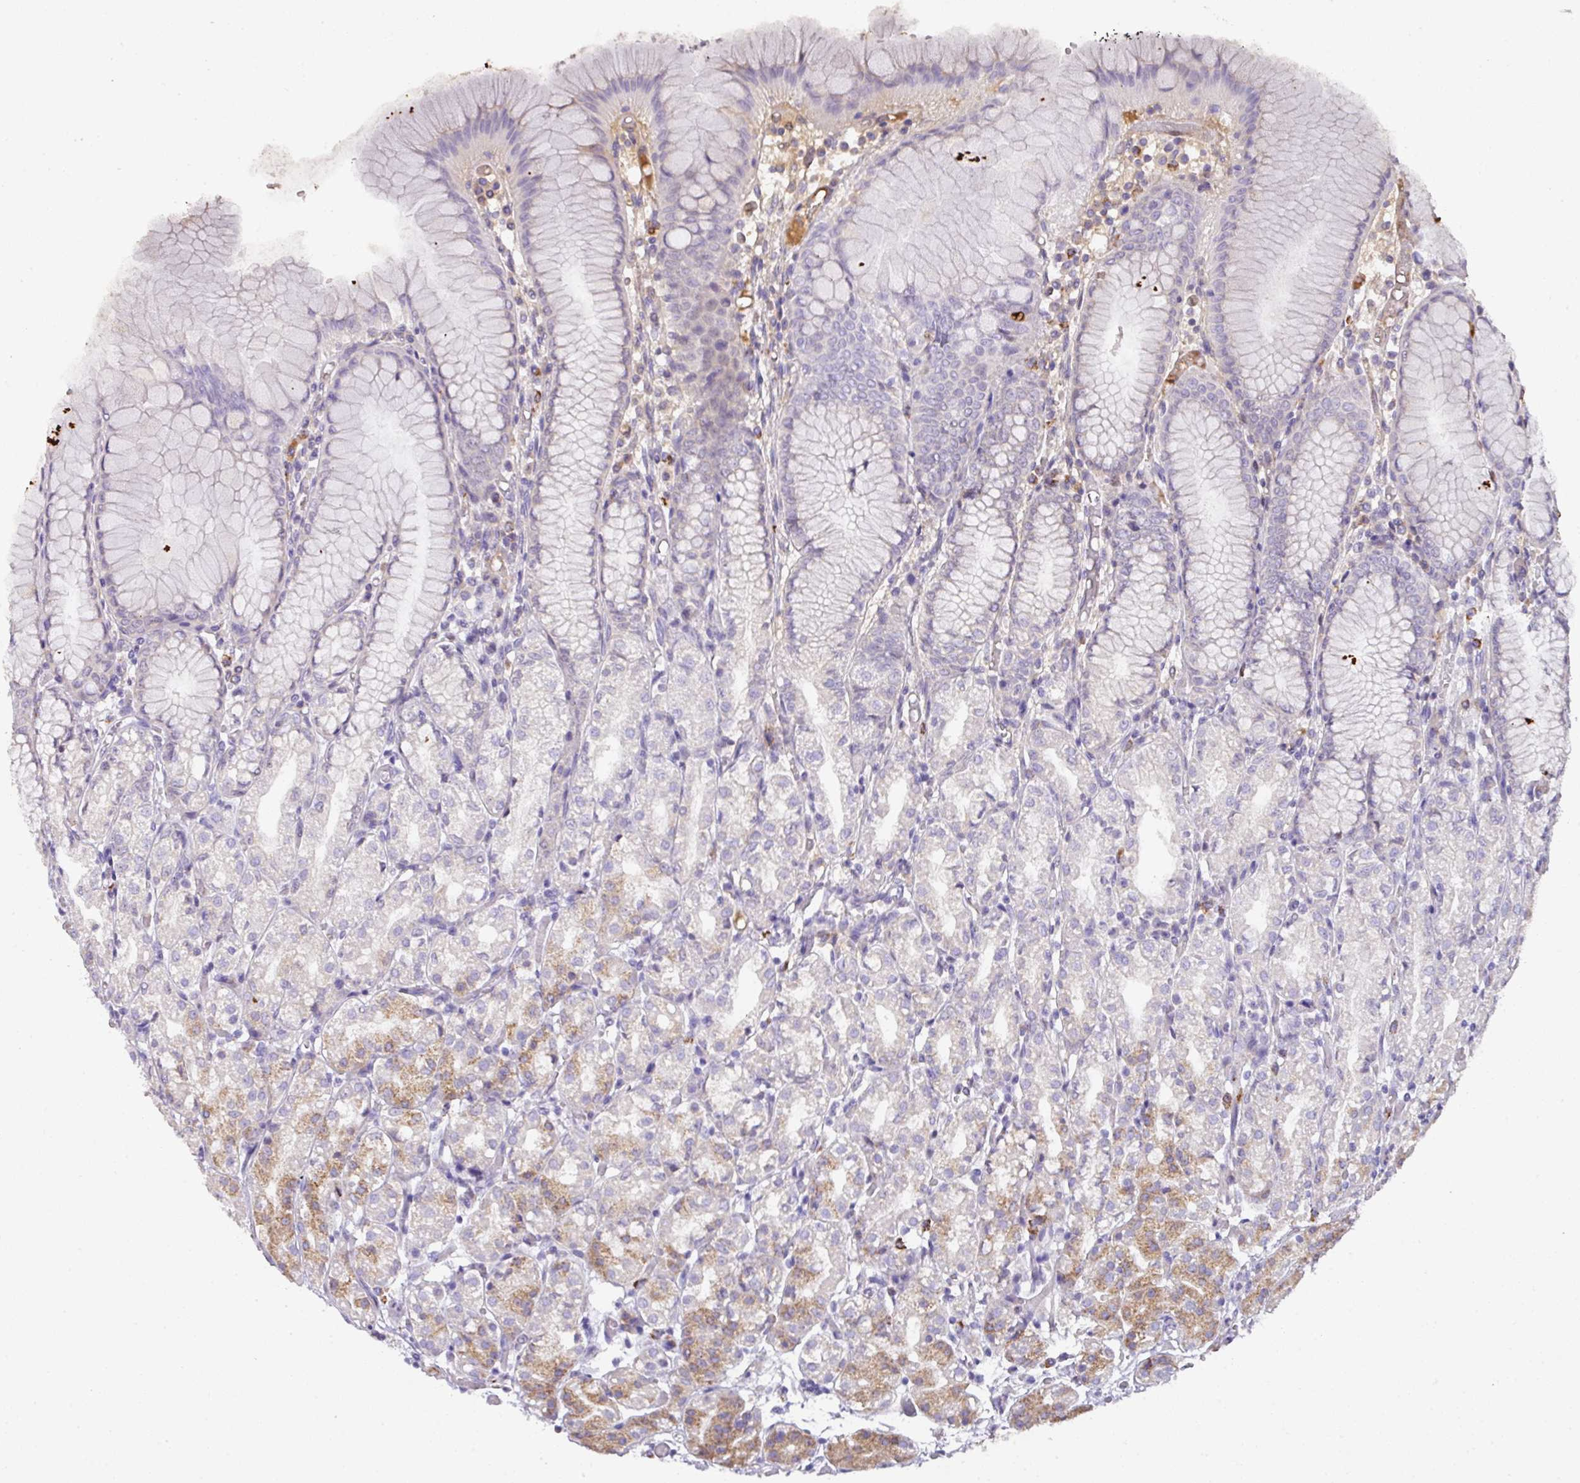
{"staining": {"intensity": "moderate", "quantity": "<25%", "location": "cytoplasmic/membranous"}, "tissue": "stomach", "cell_type": "Glandular cells", "image_type": "normal", "snomed": [{"axis": "morphology", "description": "Normal tissue, NOS"}, {"axis": "topography", "description": "Stomach"}], "caption": "Human stomach stained for a protein (brown) reveals moderate cytoplasmic/membranous positive staining in about <25% of glandular cells.", "gene": "CCZ1B", "patient": {"sex": "female", "age": 57}}